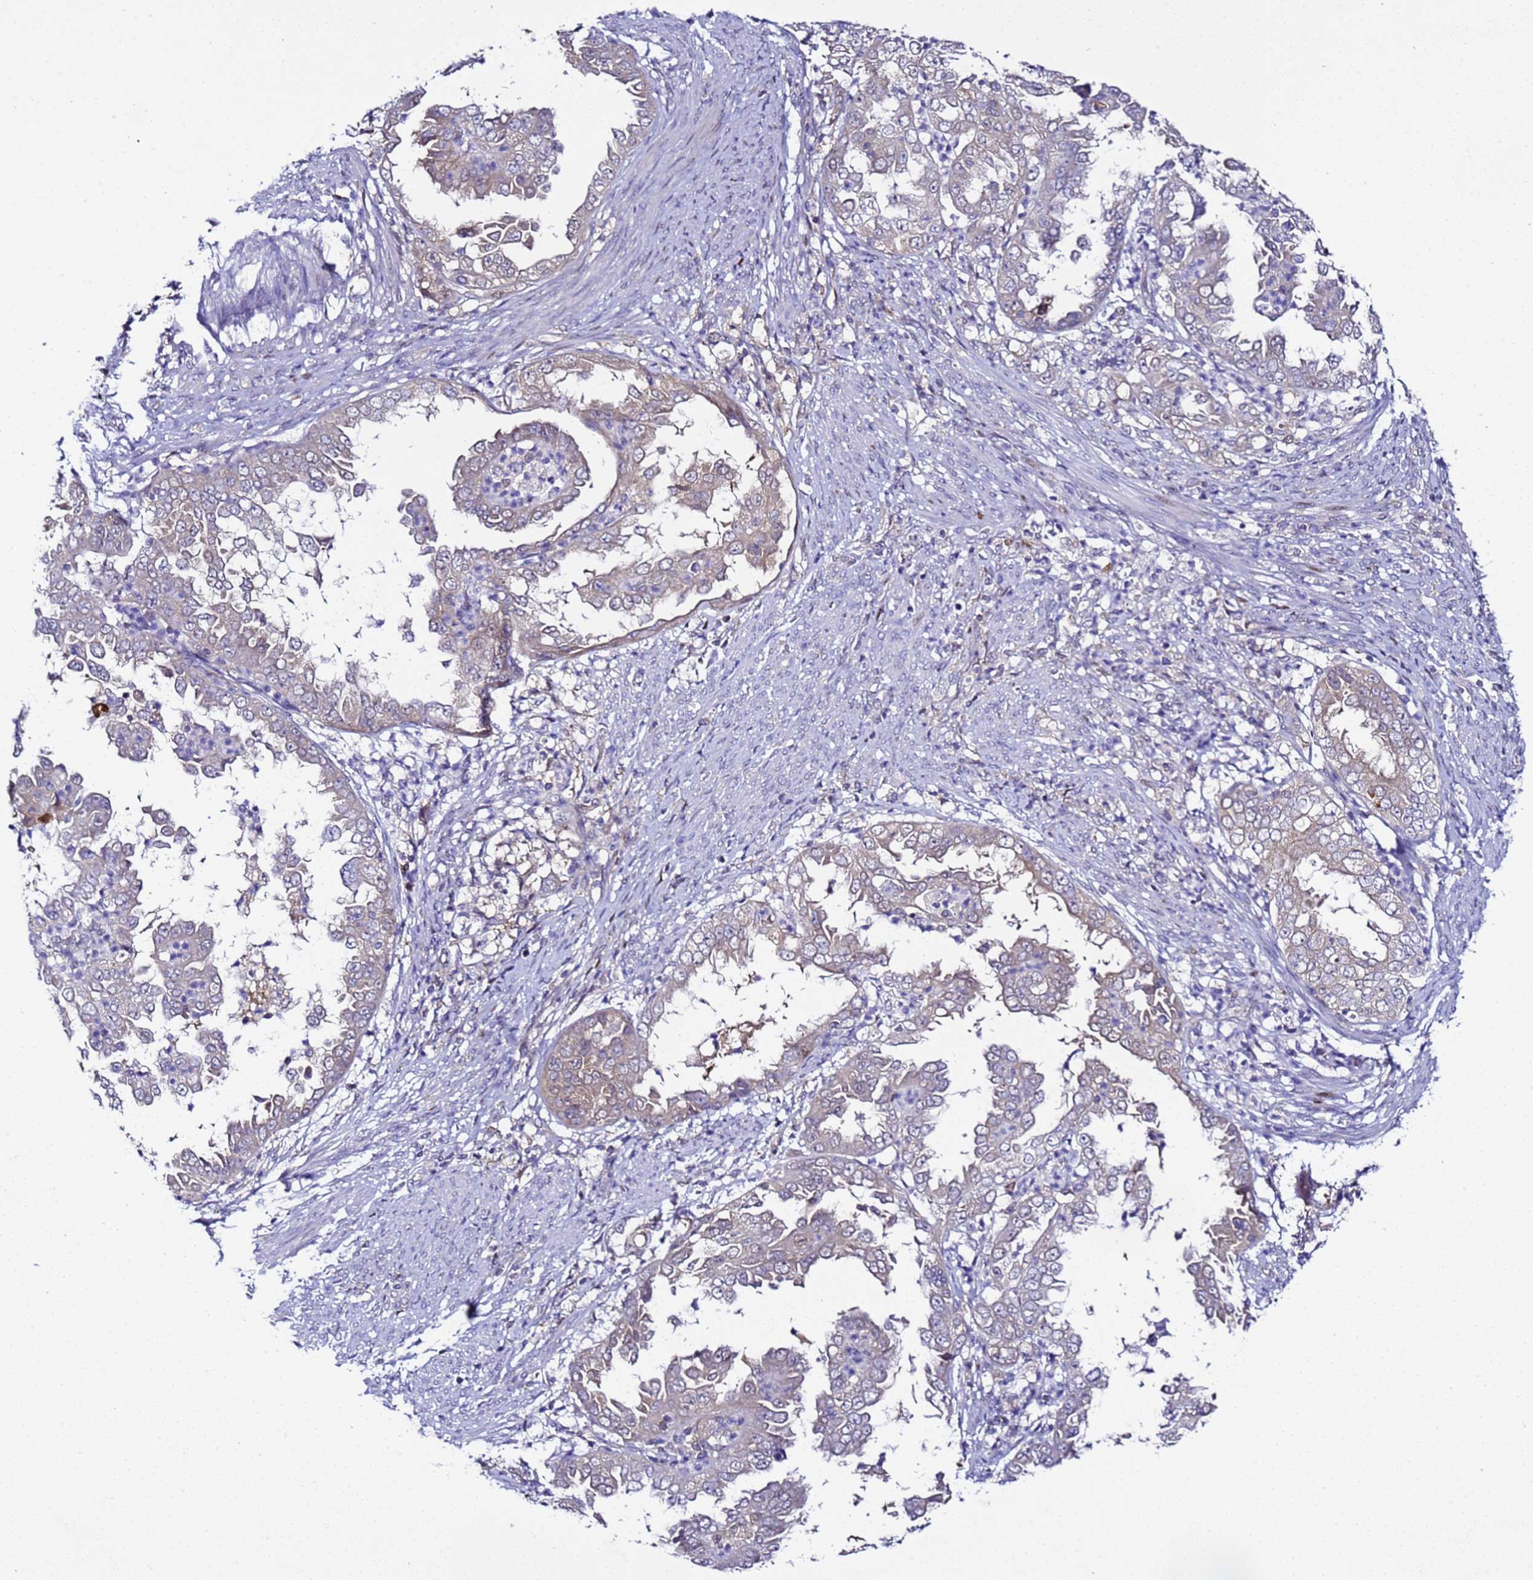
{"staining": {"intensity": "negative", "quantity": "none", "location": "none"}, "tissue": "endometrial cancer", "cell_type": "Tumor cells", "image_type": "cancer", "snomed": [{"axis": "morphology", "description": "Adenocarcinoma, NOS"}, {"axis": "topography", "description": "Endometrium"}], "caption": "There is no significant staining in tumor cells of endometrial cancer.", "gene": "ALG3", "patient": {"sex": "female", "age": 85}}